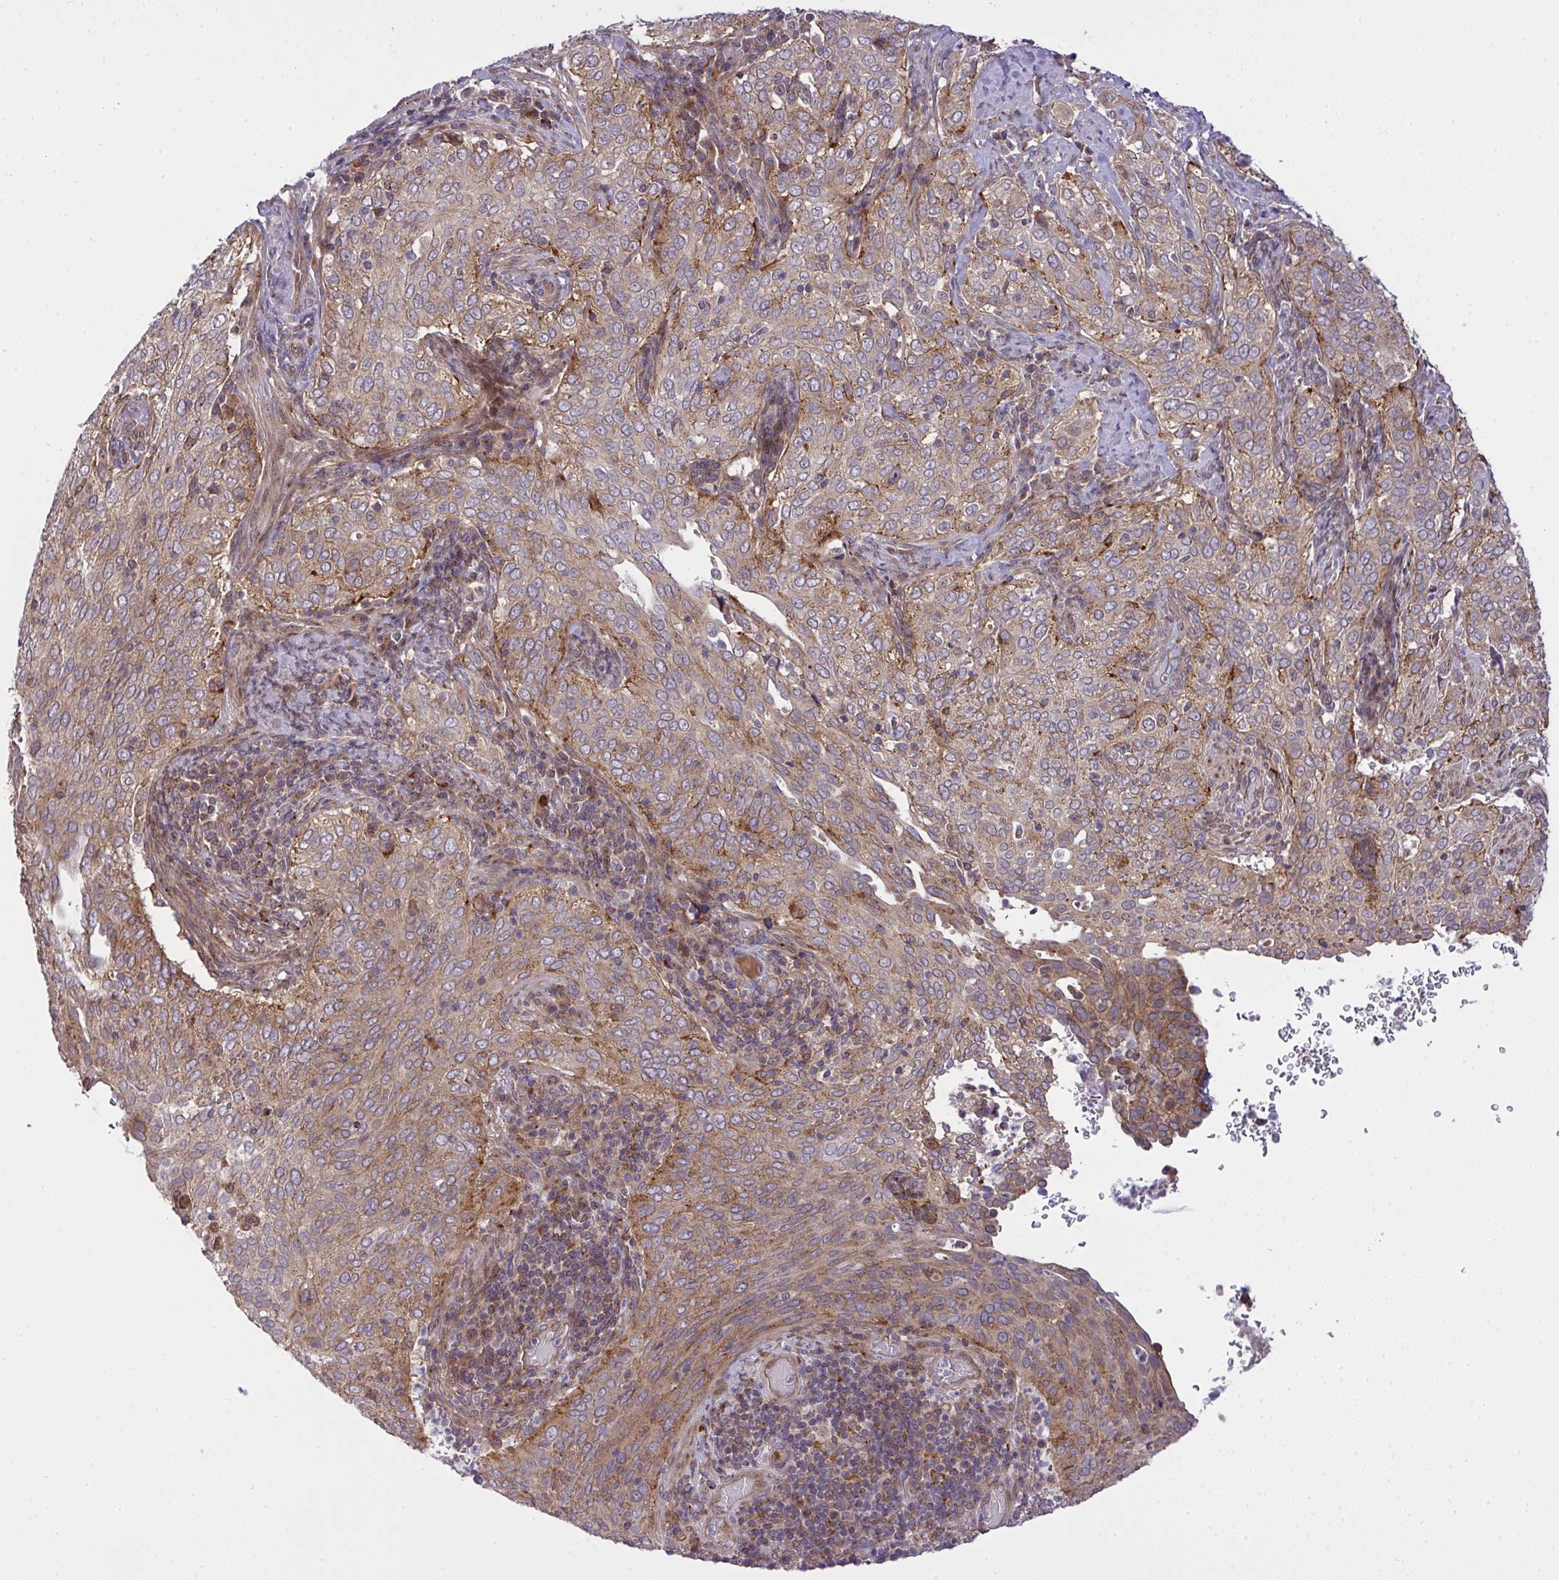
{"staining": {"intensity": "moderate", "quantity": "<25%", "location": "cytoplasmic/membranous"}, "tissue": "cervical cancer", "cell_type": "Tumor cells", "image_type": "cancer", "snomed": [{"axis": "morphology", "description": "Squamous cell carcinoma, NOS"}, {"axis": "topography", "description": "Cervix"}], "caption": "Immunohistochemical staining of squamous cell carcinoma (cervical) exhibits low levels of moderate cytoplasmic/membranous positivity in about <25% of tumor cells.", "gene": "SLC9A6", "patient": {"sex": "female", "age": 38}}